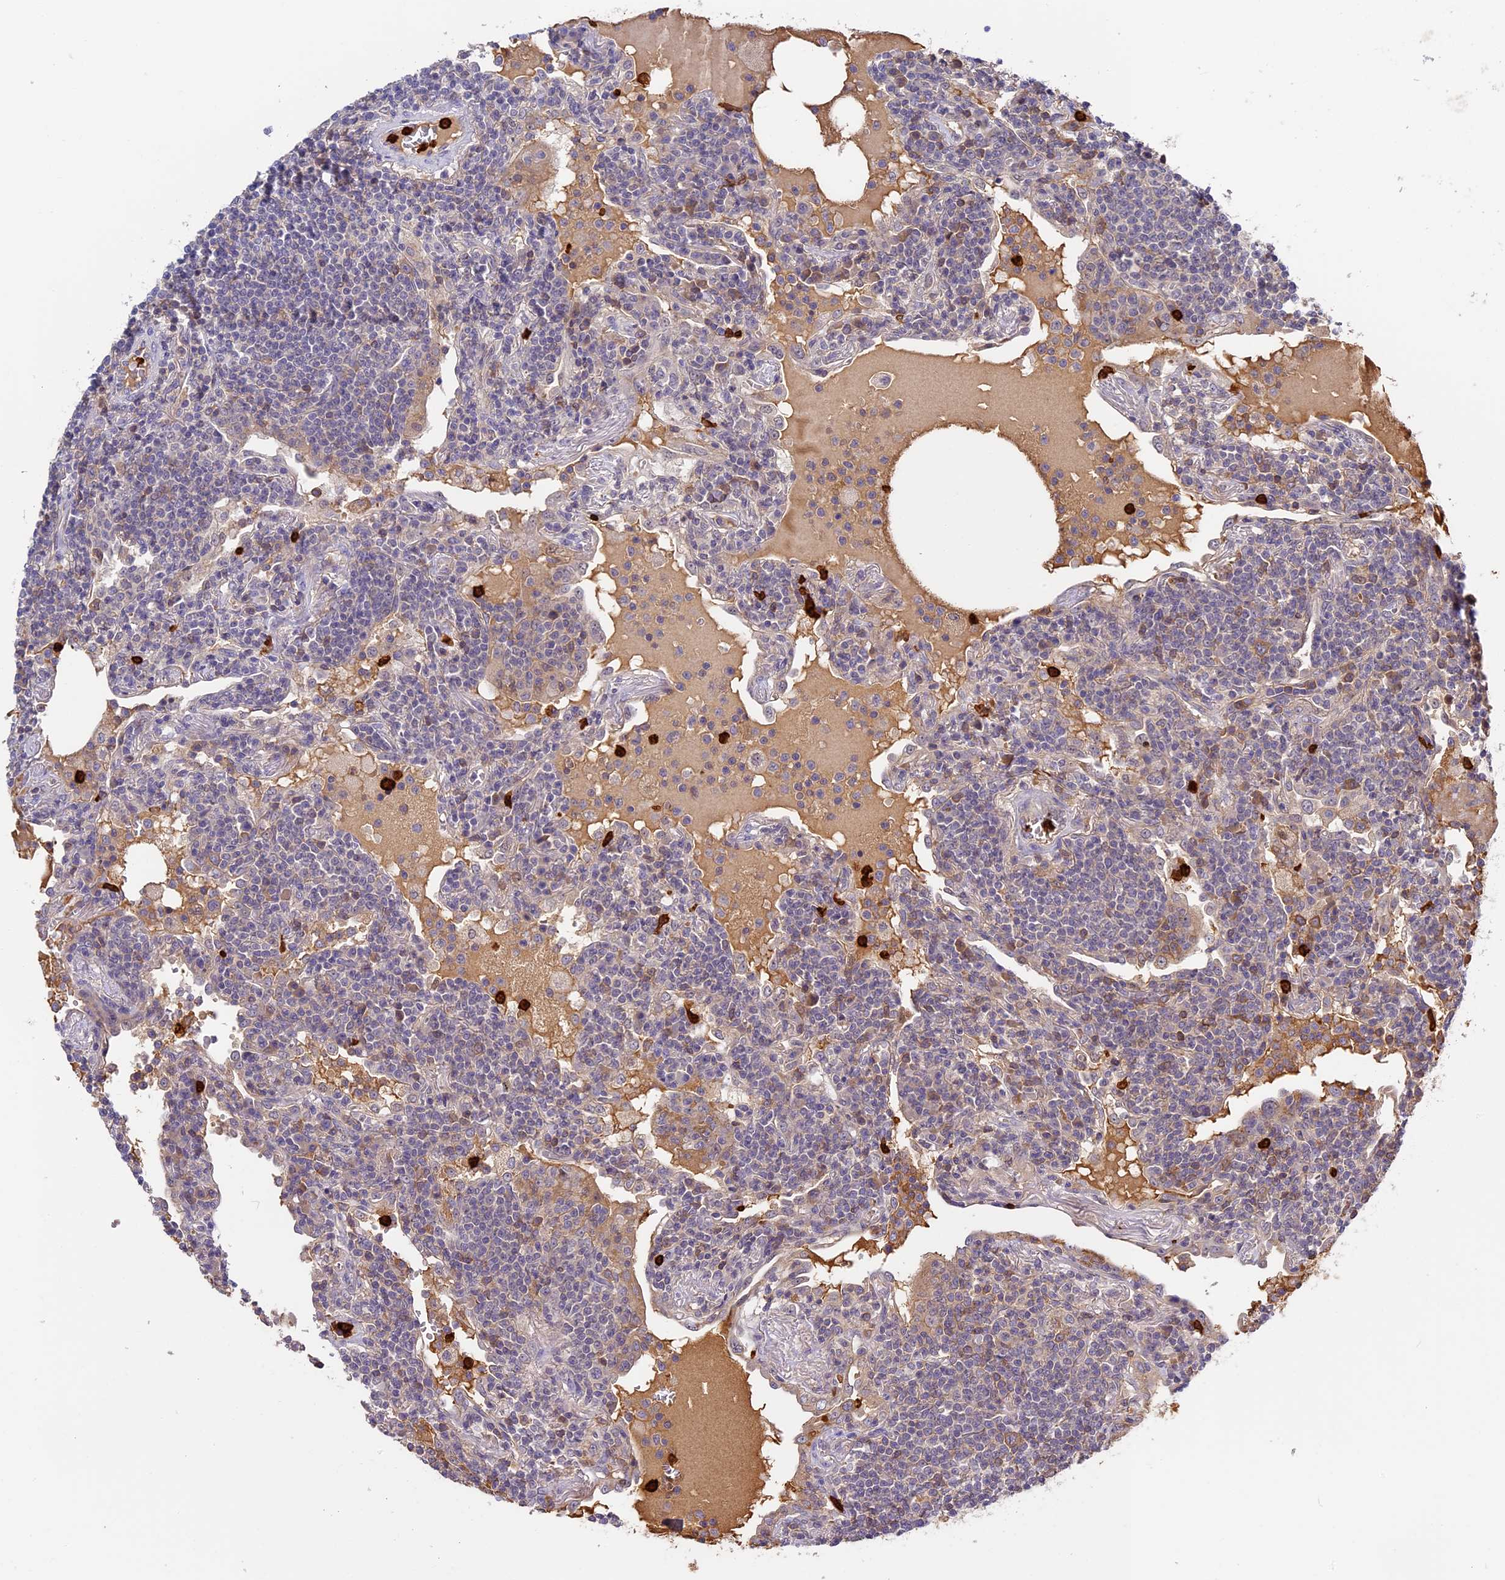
{"staining": {"intensity": "weak", "quantity": "<25%", "location": "cytoplasmic/membranous"}, "tissue": "lymphoma", "cell_type": "Tumor cells", "image_type": "cancer", "snomed": [{"axis": "morphology", "description": "Malignant lymphoma, non-Hodgkin's type, Low grade"}, {"axis": "topography", "description": "Lung"}], "caption": "Immunohistochemical staining of human malignant lymphoma, non-Hodgkin's type (low-grade) reveals no significant positivity in tumor cells.", "gene": "ADGRD1", "patient": {"sex": "female", "age": 71}}